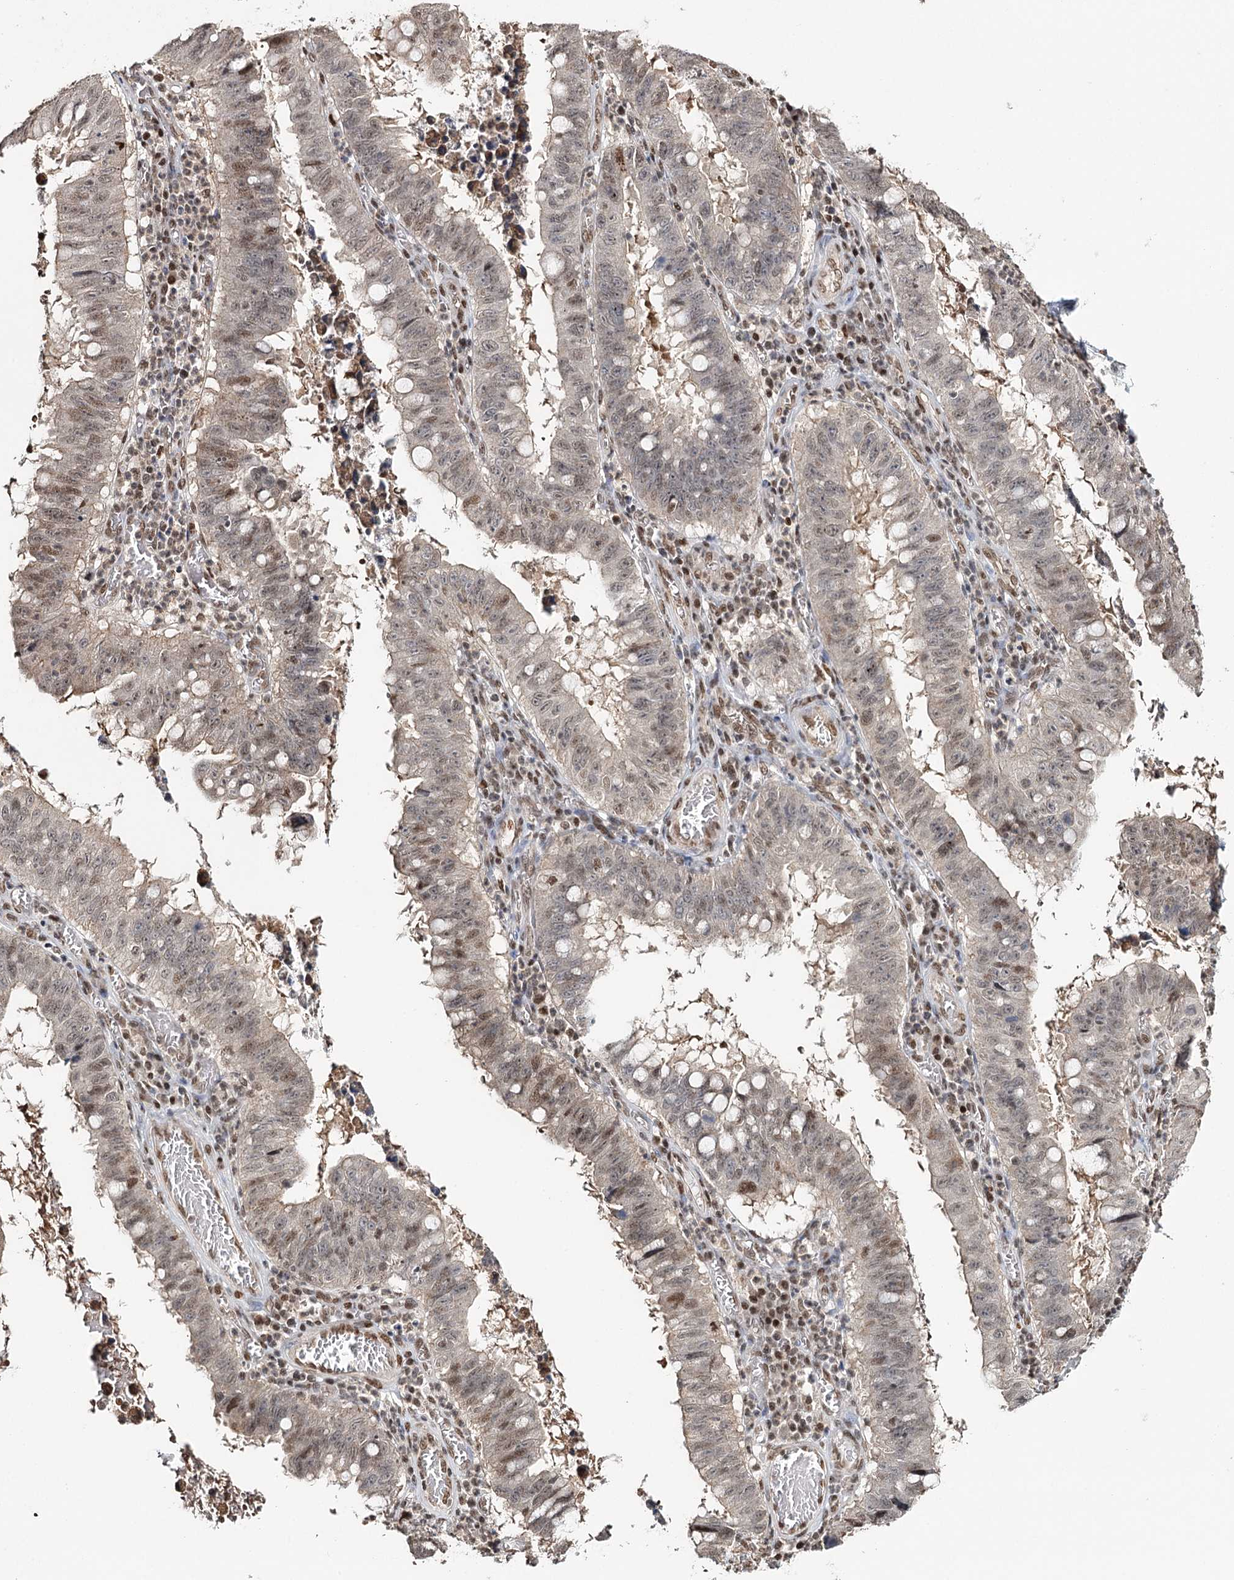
{"staining": {"intensity": "moderate", "quantity": "25%-75%", "location": "nuclear"}, "tissue": "stomach cancer", "cell_type": "Tumor cells", "image_type": "cancer", "snomed": [{"axis": "morphology", "description": "Adenocarcinoma, NOS"}, {"axis": "topography", "description": "Stomach"}], "caption": "The immunohistochemical stain highlights moderate nuclear positivity in tumor cells of stomach adenocarcinoma tissue.", "gene": "RPS27A", "patient": {"sex": "male", "age": 59}}